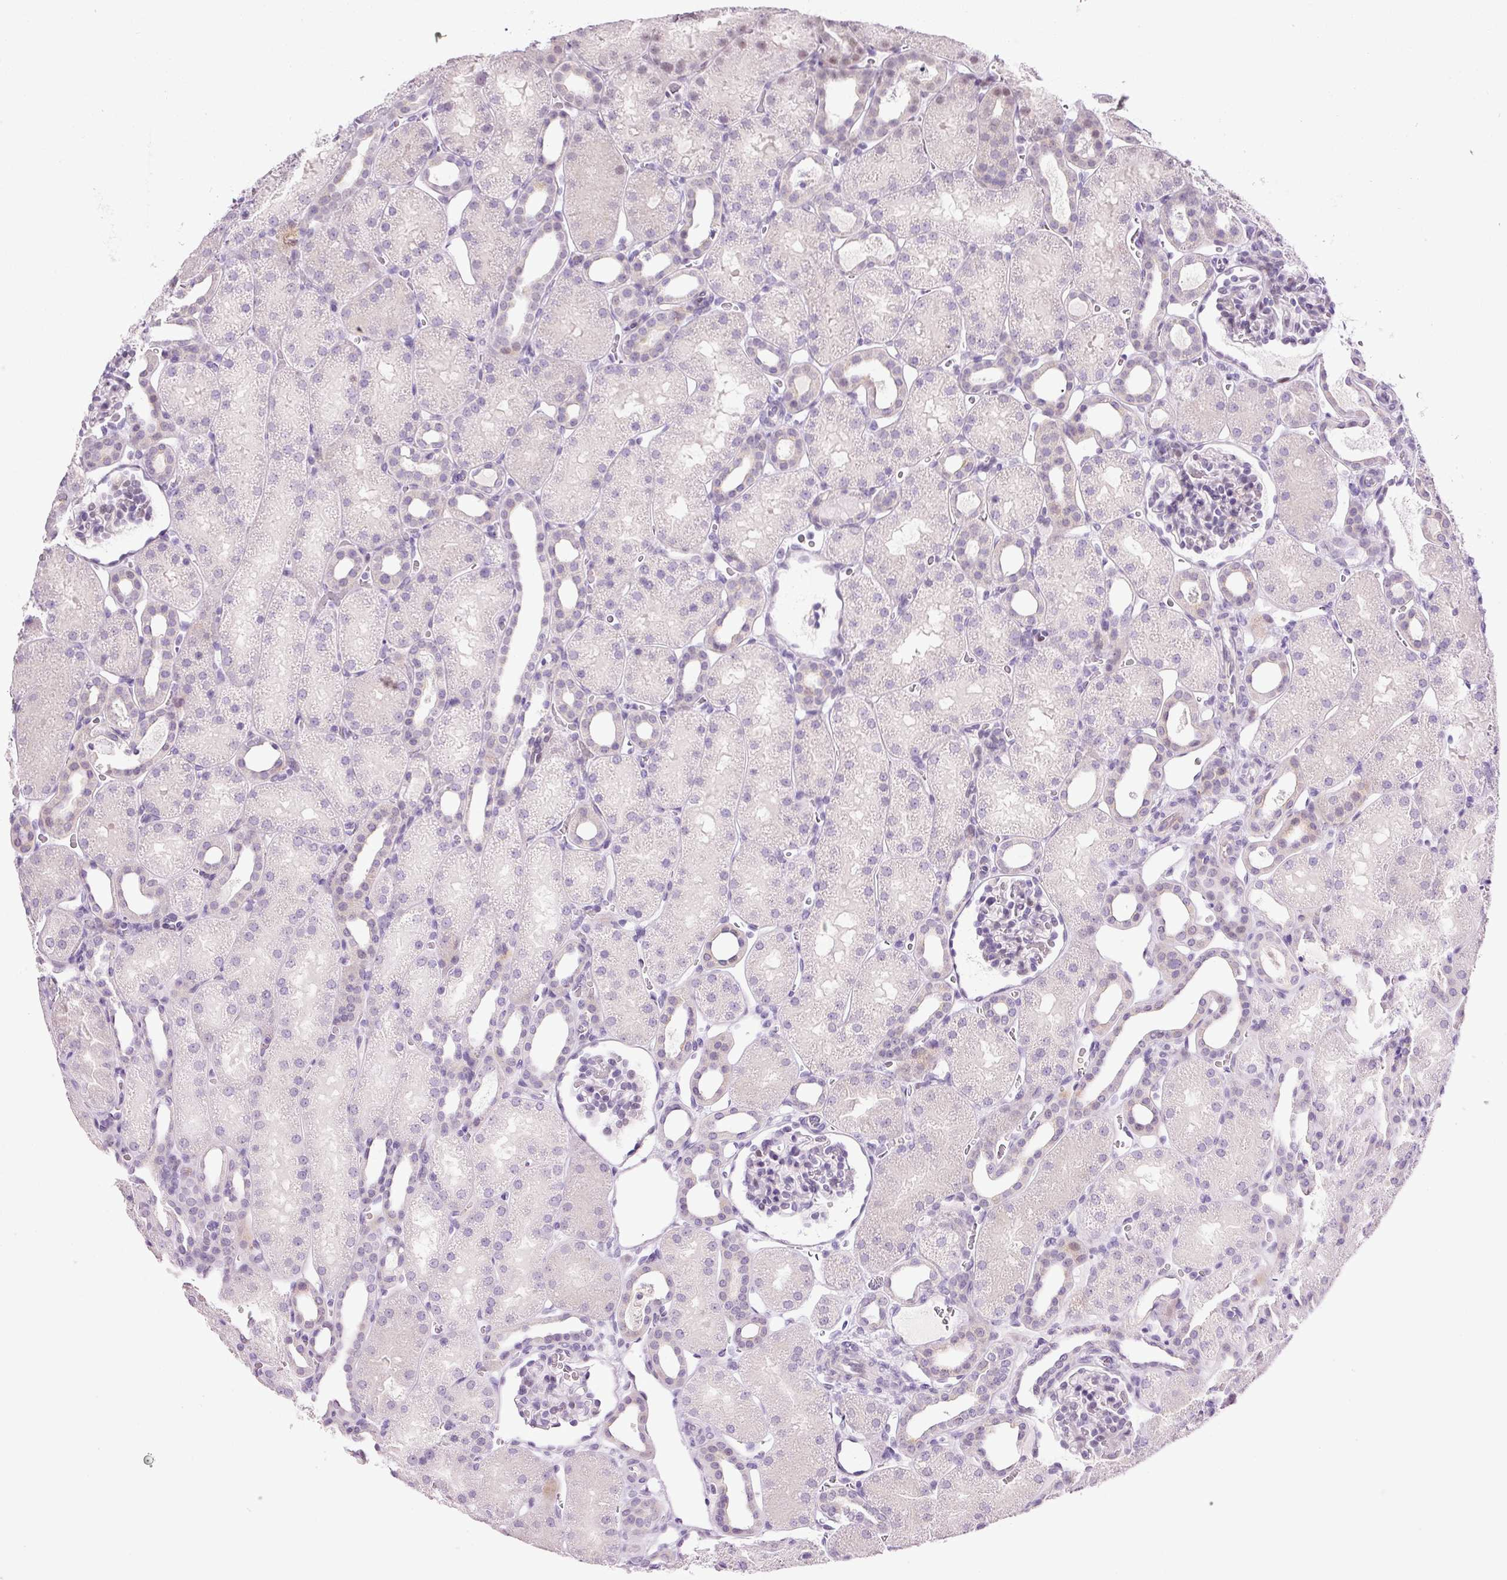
{"staining": {"intensity": "moderate", "quantity": "<25%", "location": "nuclear"}, "tissue": "kidney", "cell_type": "Cells in glomeruli", "image_type": "normal", "snomed": [{"axis": "morphology", "description": "Normal tissue, NOS"}, {"axis": "topography", "description": "Kidney"}], "caption": "Immunohistochemical staining of benign human kidney reveals low levels of moderate nuclear staining in approximately <25% of cells in glomeruli. (Brightfield microscopy of DAB IHC at high magnification).", "gene": "ANKRD20A1", "patient": {"sex": "male", "age": 2}}